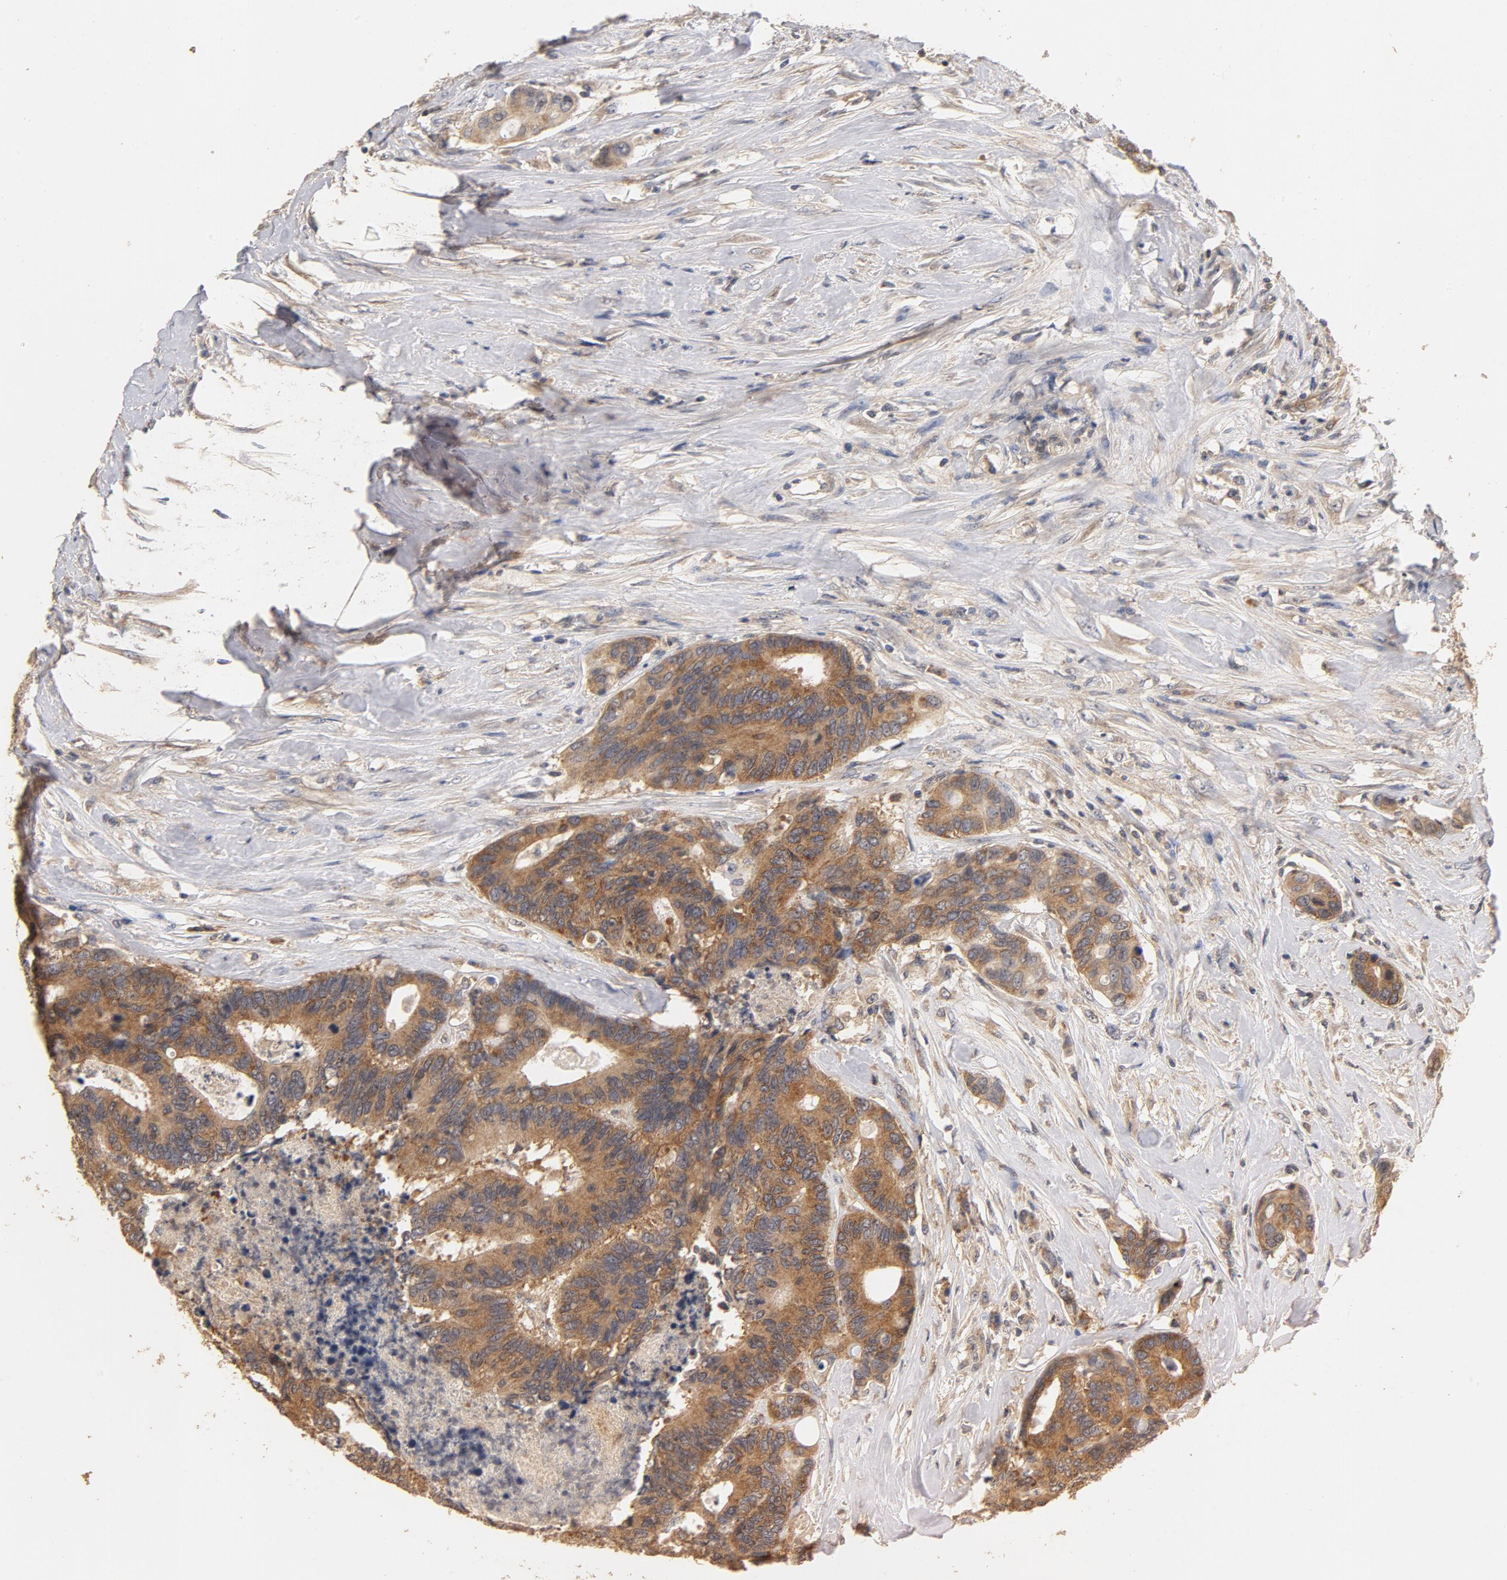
{"staining": {"intensity": "moderate", "quantity": ">75%", "location": "cytoplasmic/membranous"}, "tissue": "colorectal cancer", "cell_type": "Tumor cells", "image_type": "cancer", "snomed": [{"axis": "morphology", "description": "Adenocarcinoma, NOS"}, {"axis": "topography", "description": "Rectum"}], "caption": "Tumor cells reveal medium levels of moderate cytoplasmic/membranous positivity in approximately >75% of cells in human colorectal cancer.", "gene": "DDX6", "patient": {"sex": "male", "age": 55}}